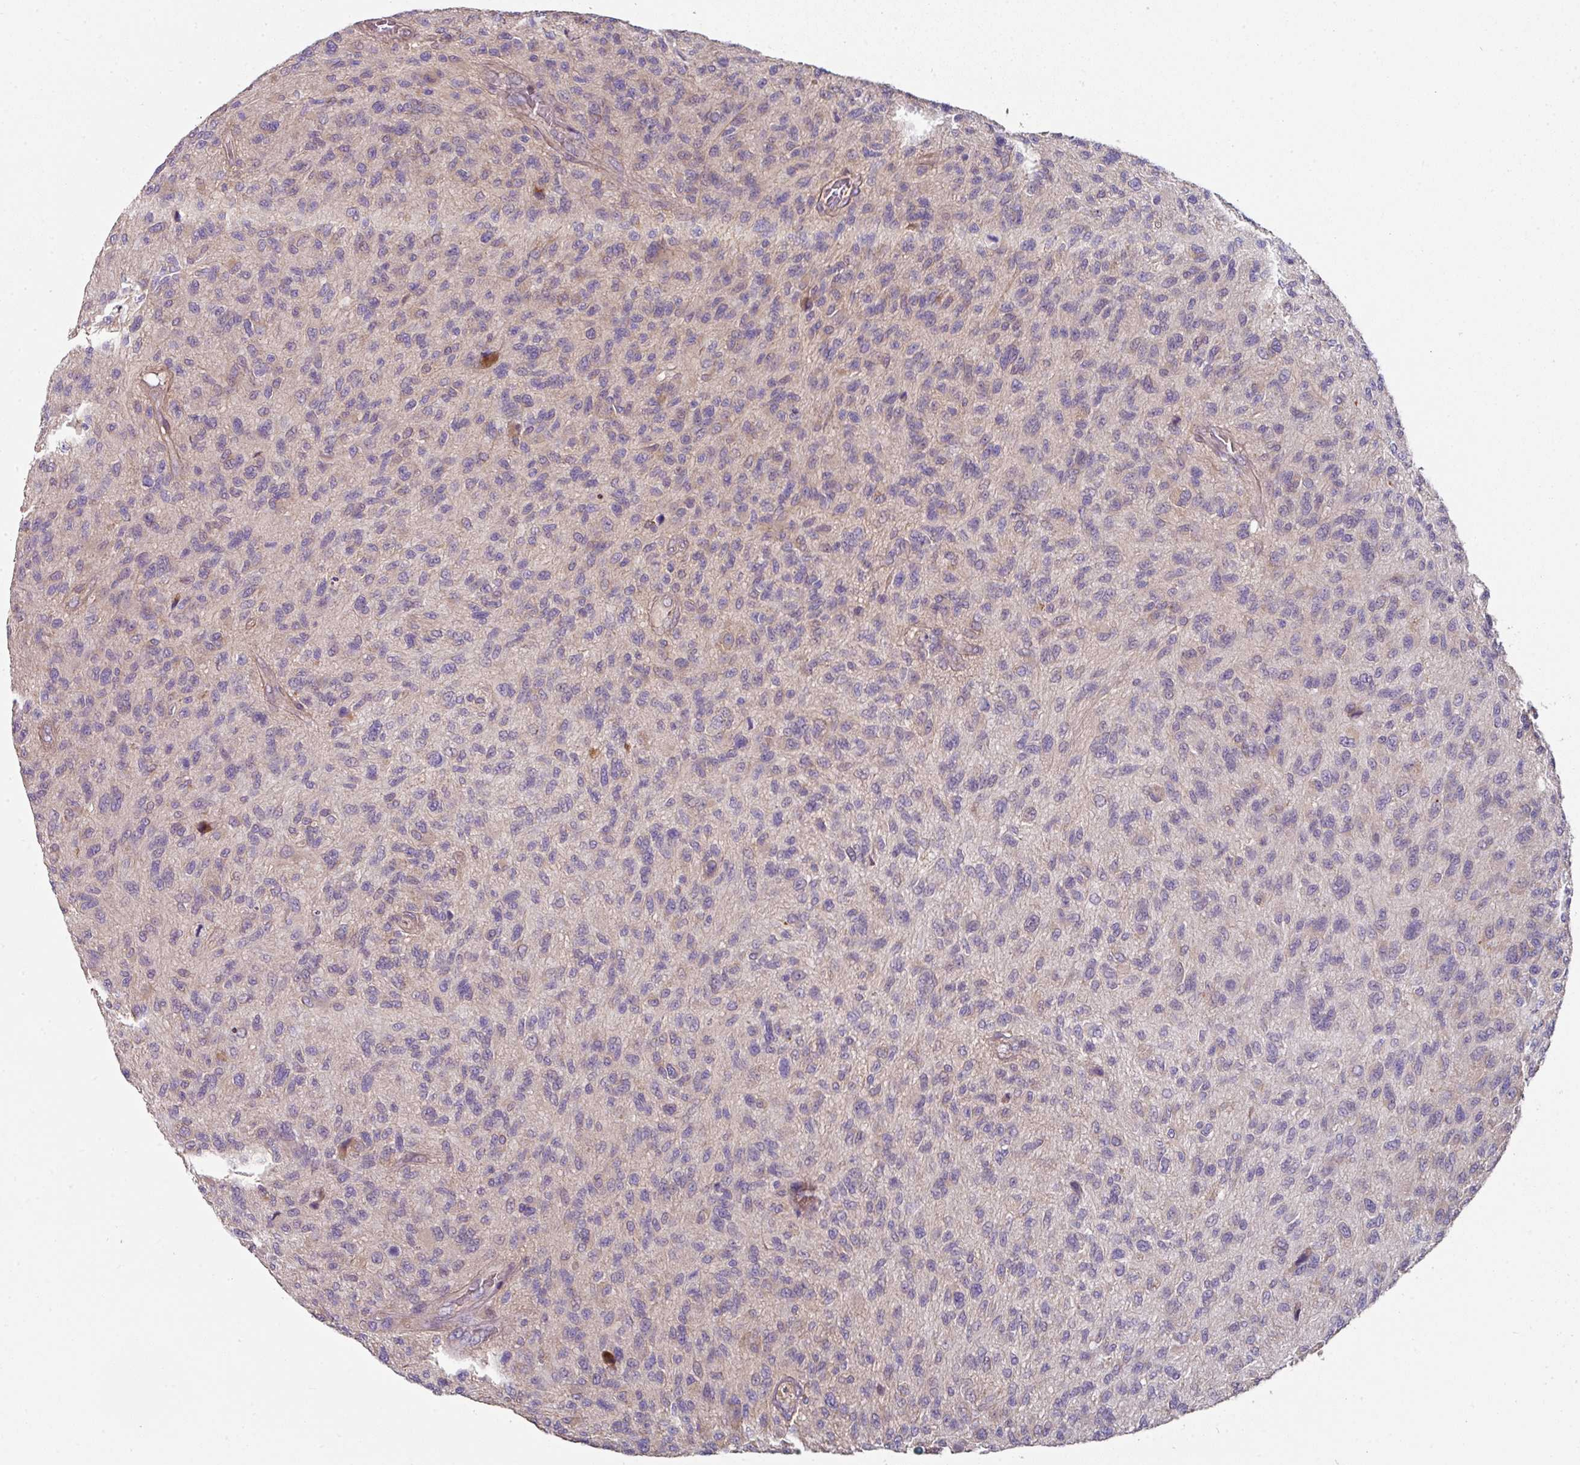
{"staining": {"intensity": "negative", "quantity": "none", "location": "none"}, "tissue": "glioma", "cell_type": "Tumor cells", "image_type": "cancer", "snomed": [{"axis": "morphology", "description": "Glioma, malignant, High grade"}, {"axis": "topography", "description": "Brain"}], "caption": "Immunohistochemistry micrograph of neoplastic tissue: human malignant high-grade glioma stained with DAB exhibits no significant protein staining in tumor cells.", "gene": "C4orf48", "patient": {"sex": "male", "age": 47}}